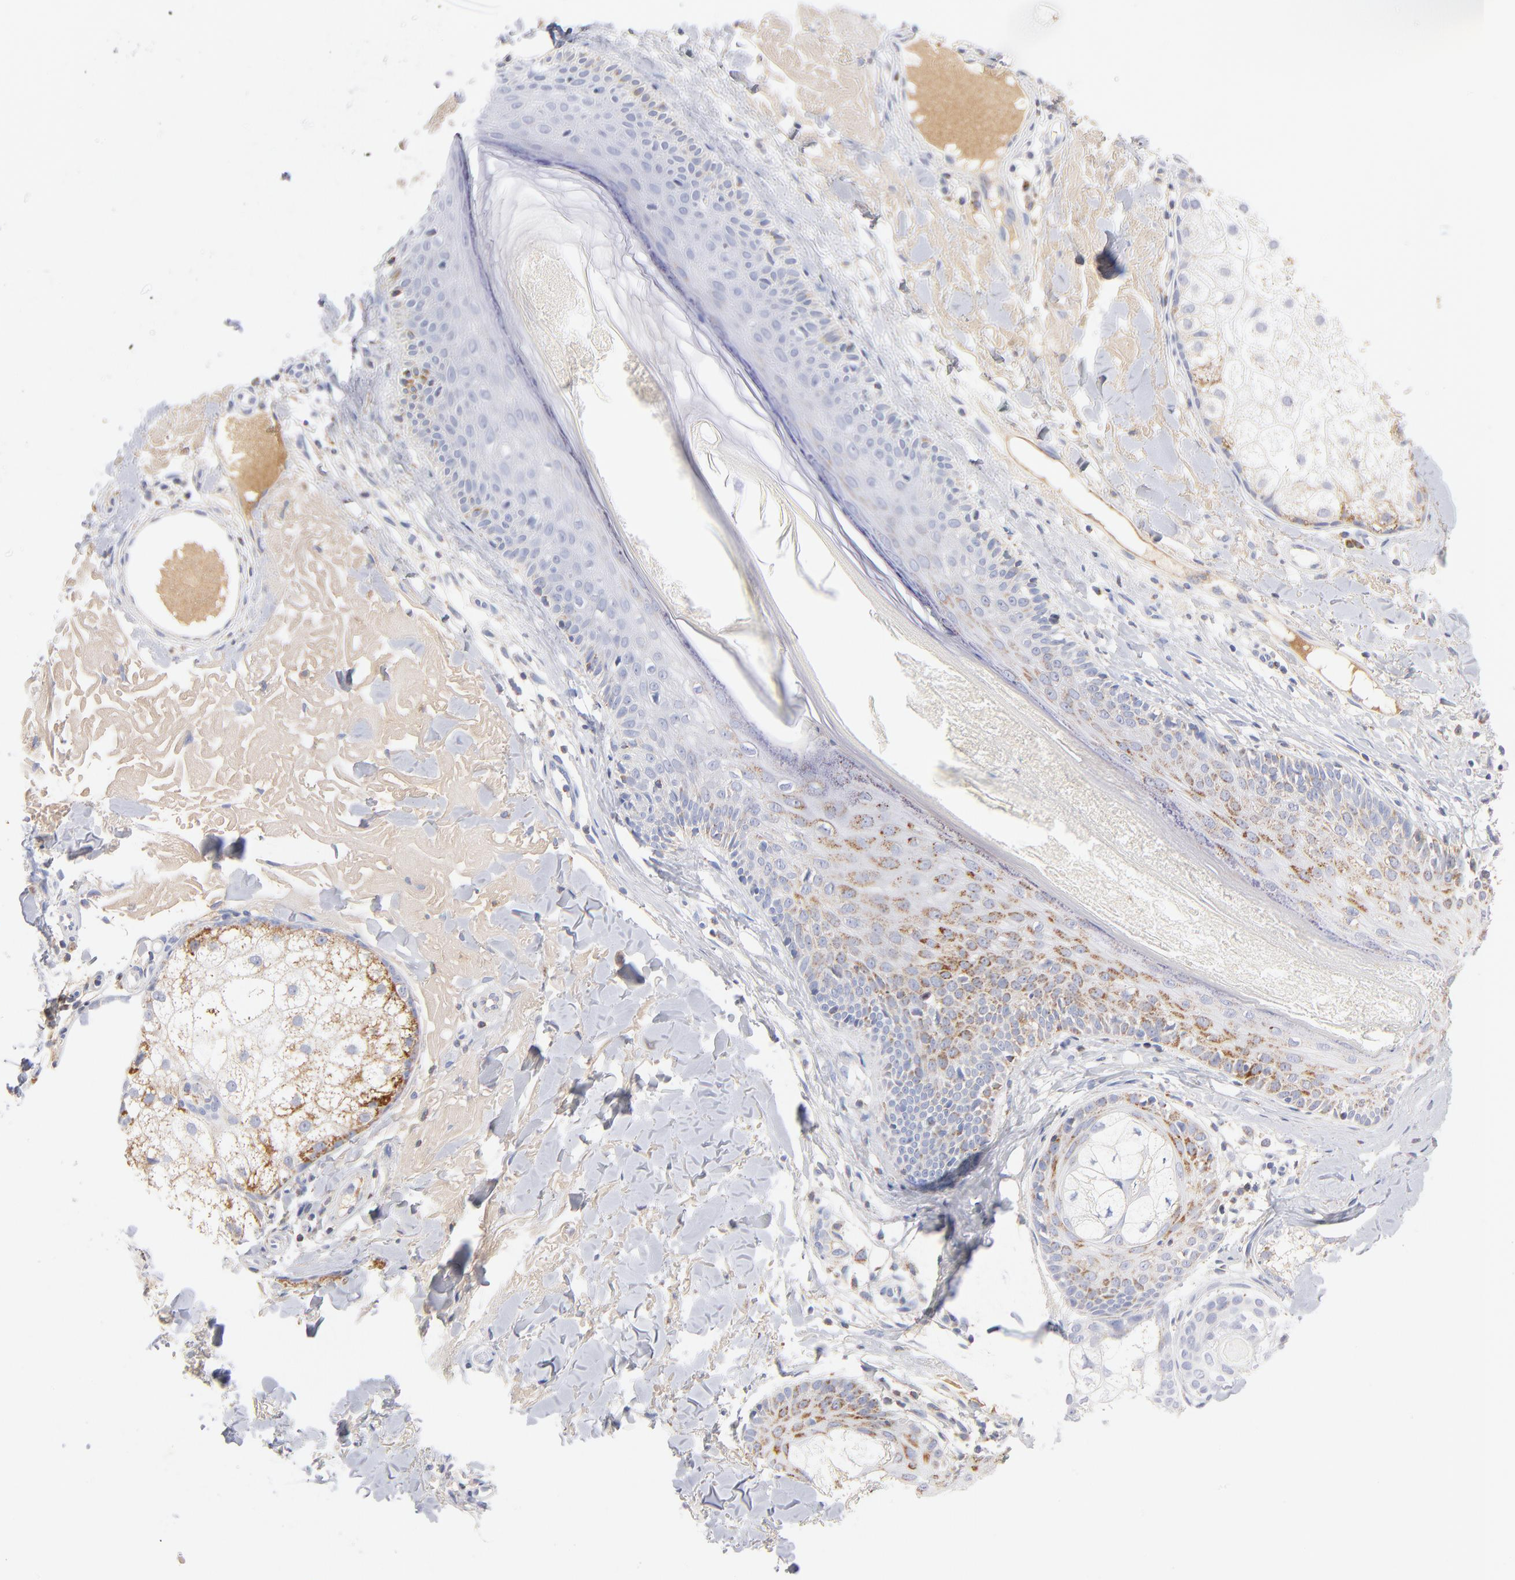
{"staining": {"intensity": "moderate", "quantity": "25%-75%", "location": "cytoplasmic/membranous"}, "tissue": "skin cancer", "cell_type": "Tumor cells", "image_type": "cancer", "snomed": [{"axis": "morphology", "description": "Basal cell carcinoma"}, {"axis": "topography", "description": "Skin"}], "caption": "A photomicrograph of skin cancer (basal cell carcinoma) stained for a protein exhibits moderate cytoplasmic/membranous brown staining in tumor cells. The staining is performed using DAB (3,3'-diaminobenzidine) brown chromogen to label protein expression. The nuclei are counter-stained blue using hematoxylin.", "gene": "DLAT", "patient": {"sex": "male", "age": 74}}